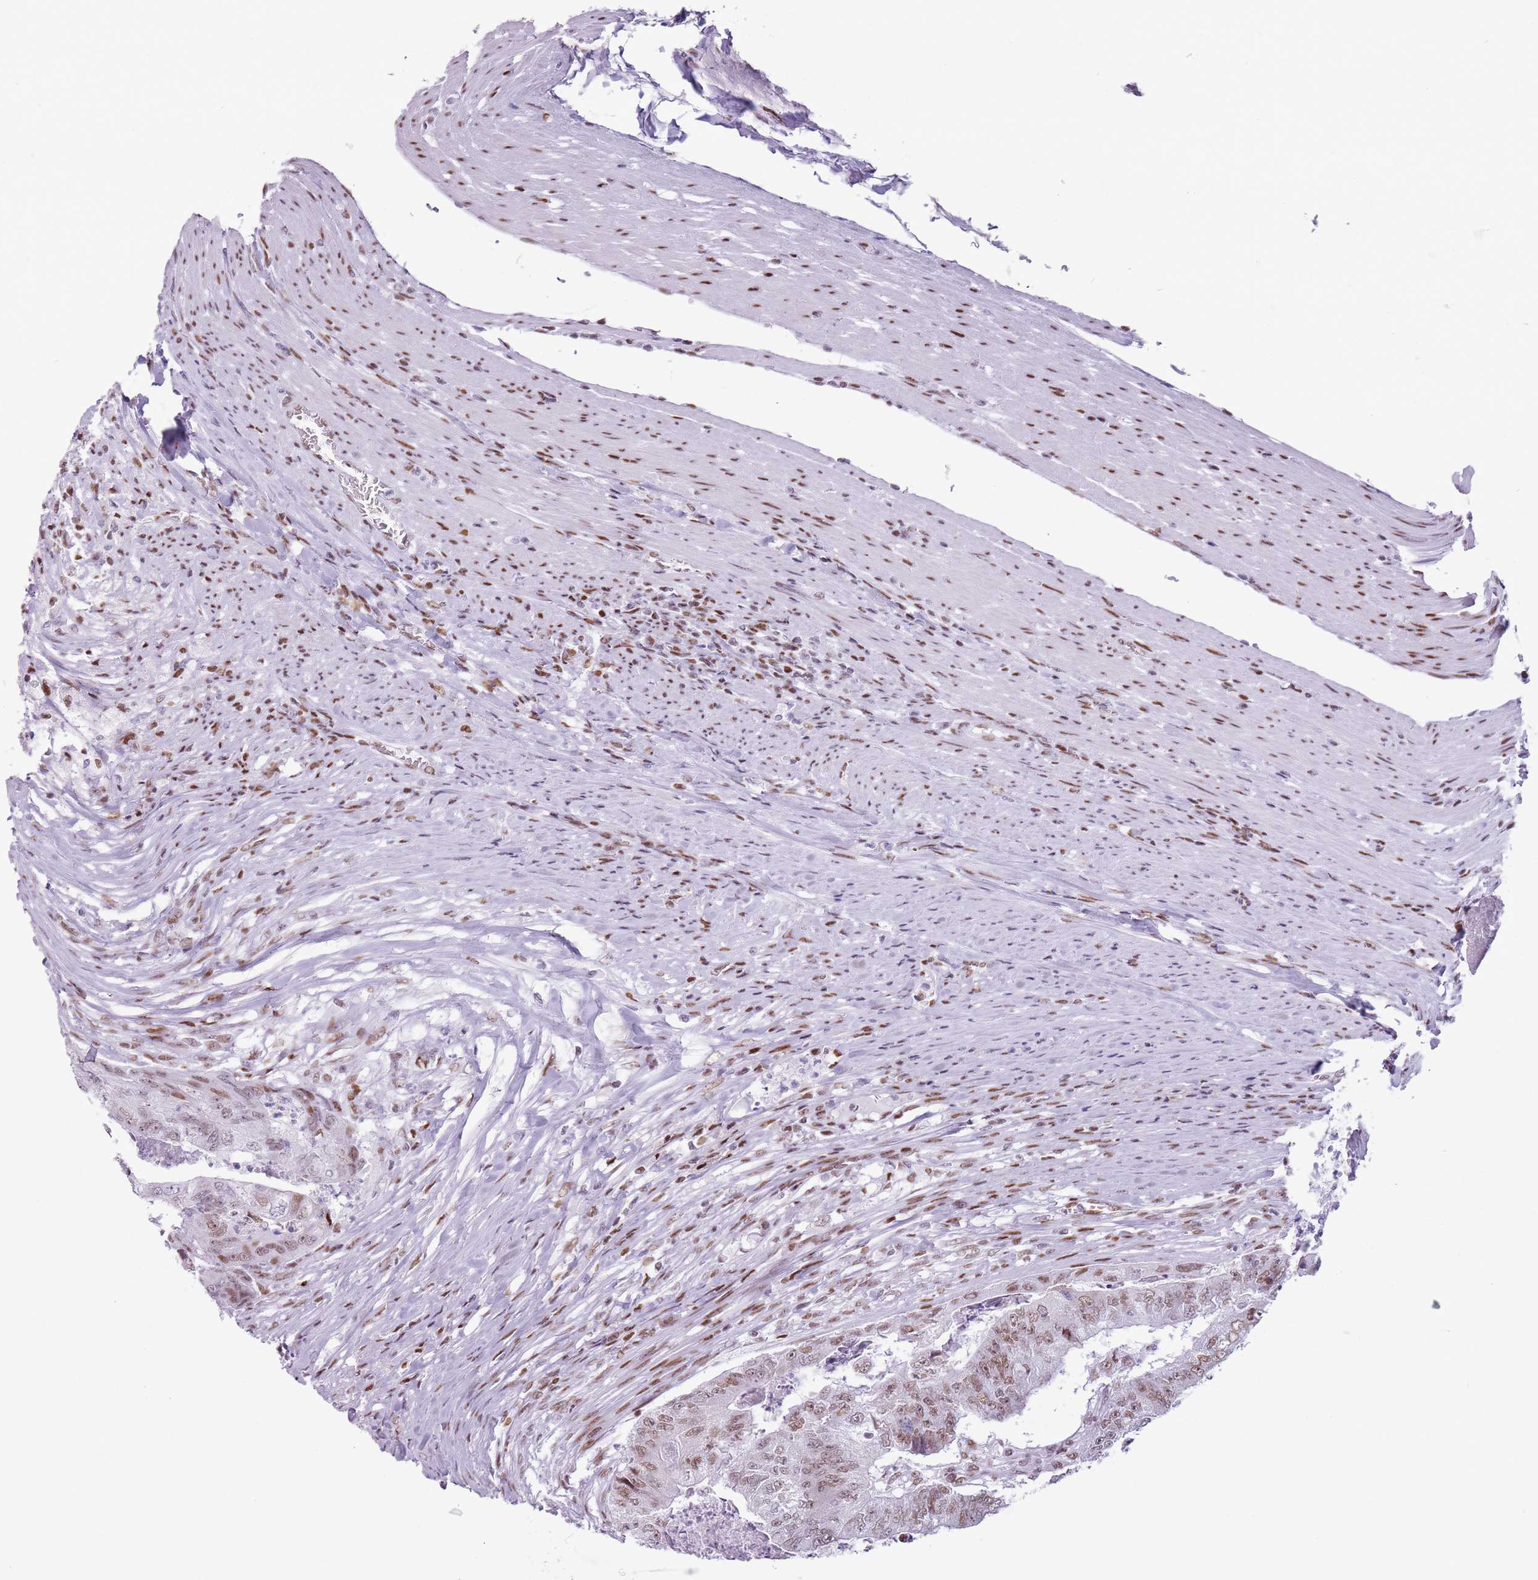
{"staining": {"intensity": "moderate", "quantity": "25%-75%", "location": "nuclear"}, "tissue": "colorectal cancer", "cell_type": "Tumor cells", "image_type": "cancer", "snomed": [{"axis": "morphology", "description": "Adenocarcinoma, NOS"}, {"axis": "topography", "description": "Colon"}], "caption": "Adenocarcinoma (colorectal) stained with a brown dye exhibits moderate nuclear positive positivity in about 25%-75% of tumor cells.", "gene": "FAM104B", "patient": {"sex": "female", "age": 67}}